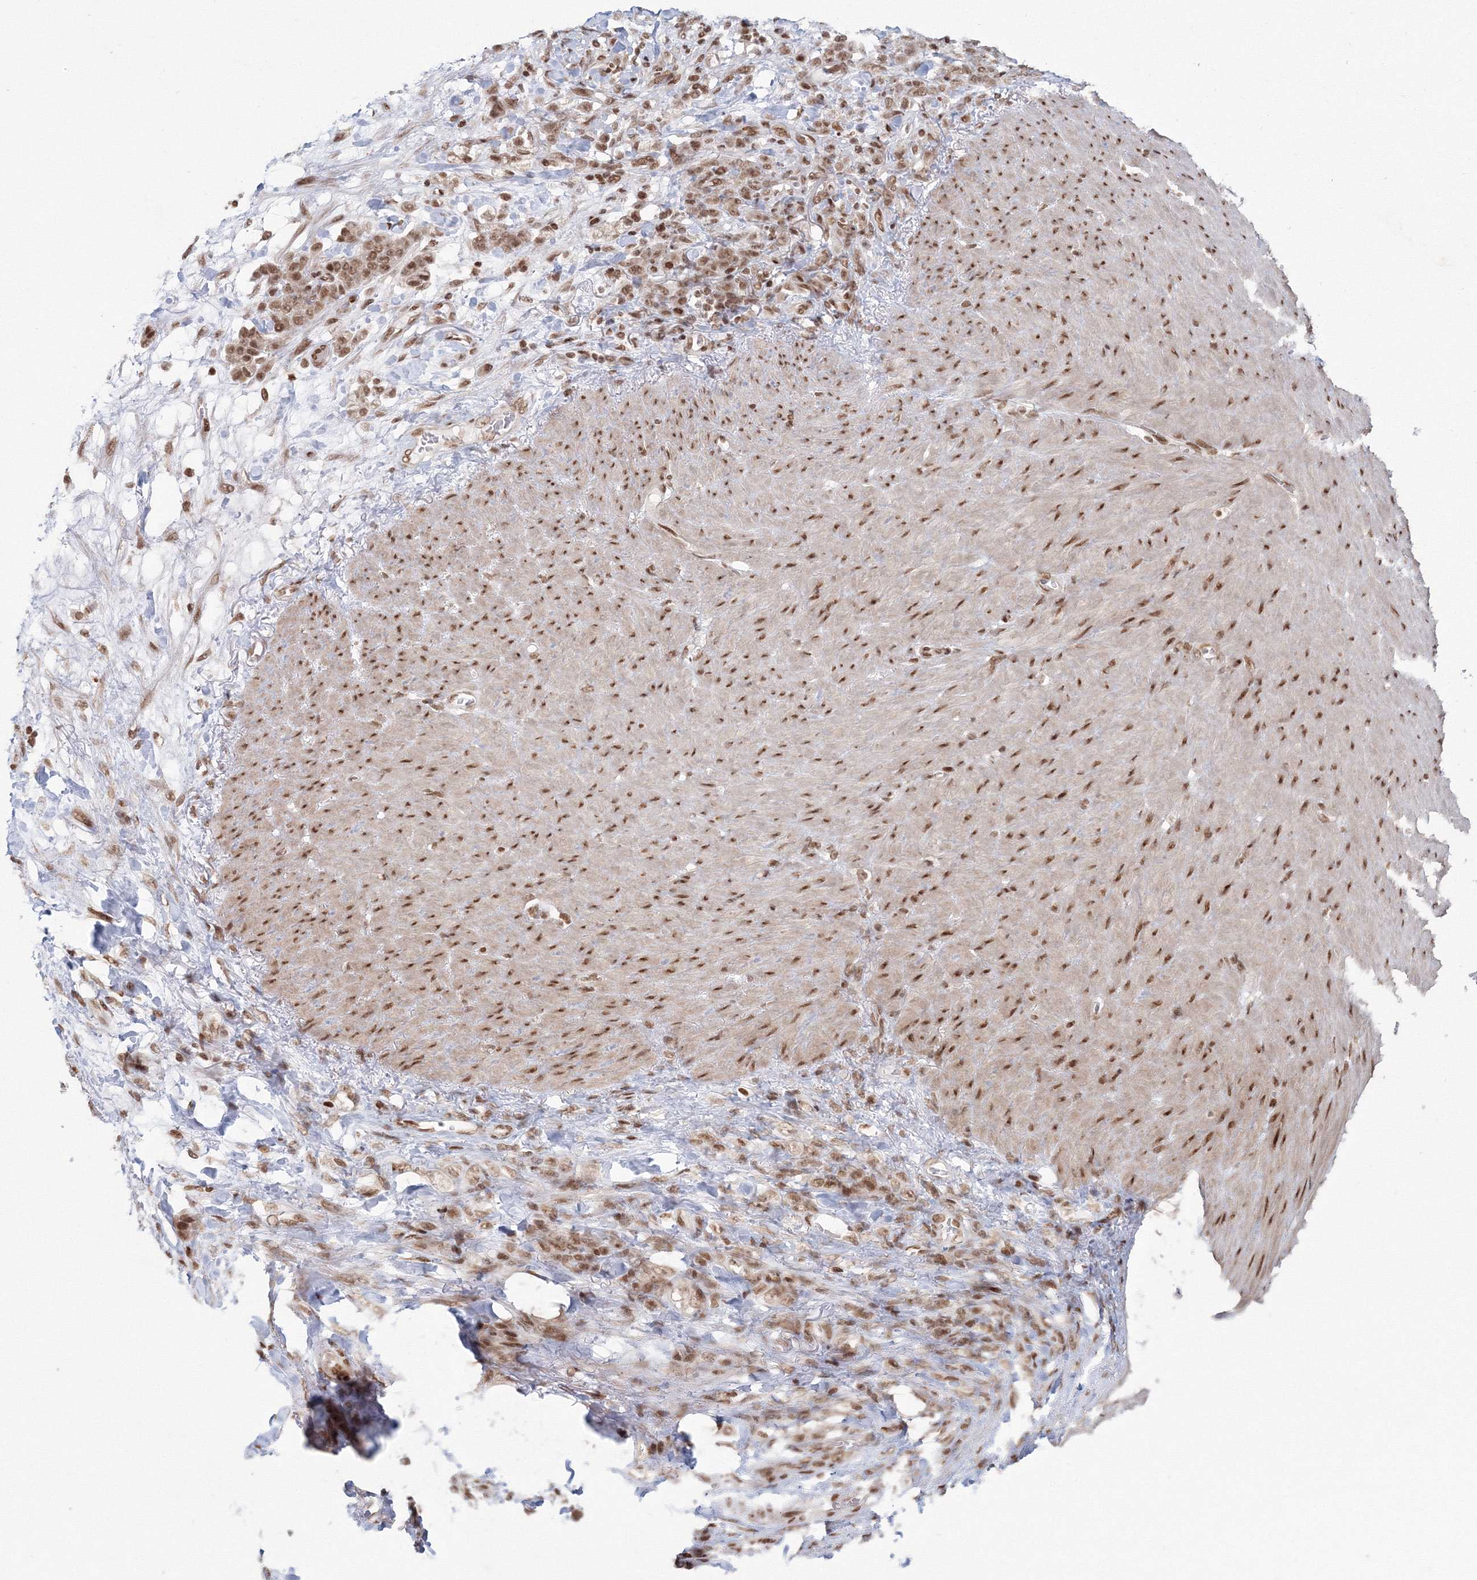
{"staining": {"intensity": "moderate", "quantity": ">75%", "location": "nuclear"}, "tissue": "stomach cancer", "cell_type": "Tumor cells", "image_type": "cancer", "snomed": [{"axis": "morphology", "description": "Normal tissue, NOS"}, {"axis": "morphology", "description": "Adenocarcinoma, NOS"}, {"axis": "topography", "description": "Stomach"}], "caption": "Stomach cancer (adenocarcinoma) tissue exhibits moderate nuclear expression in about >75% of tumor cells", "gene": "KIF20A", "patient": {"sex": "male", "age": 82}}